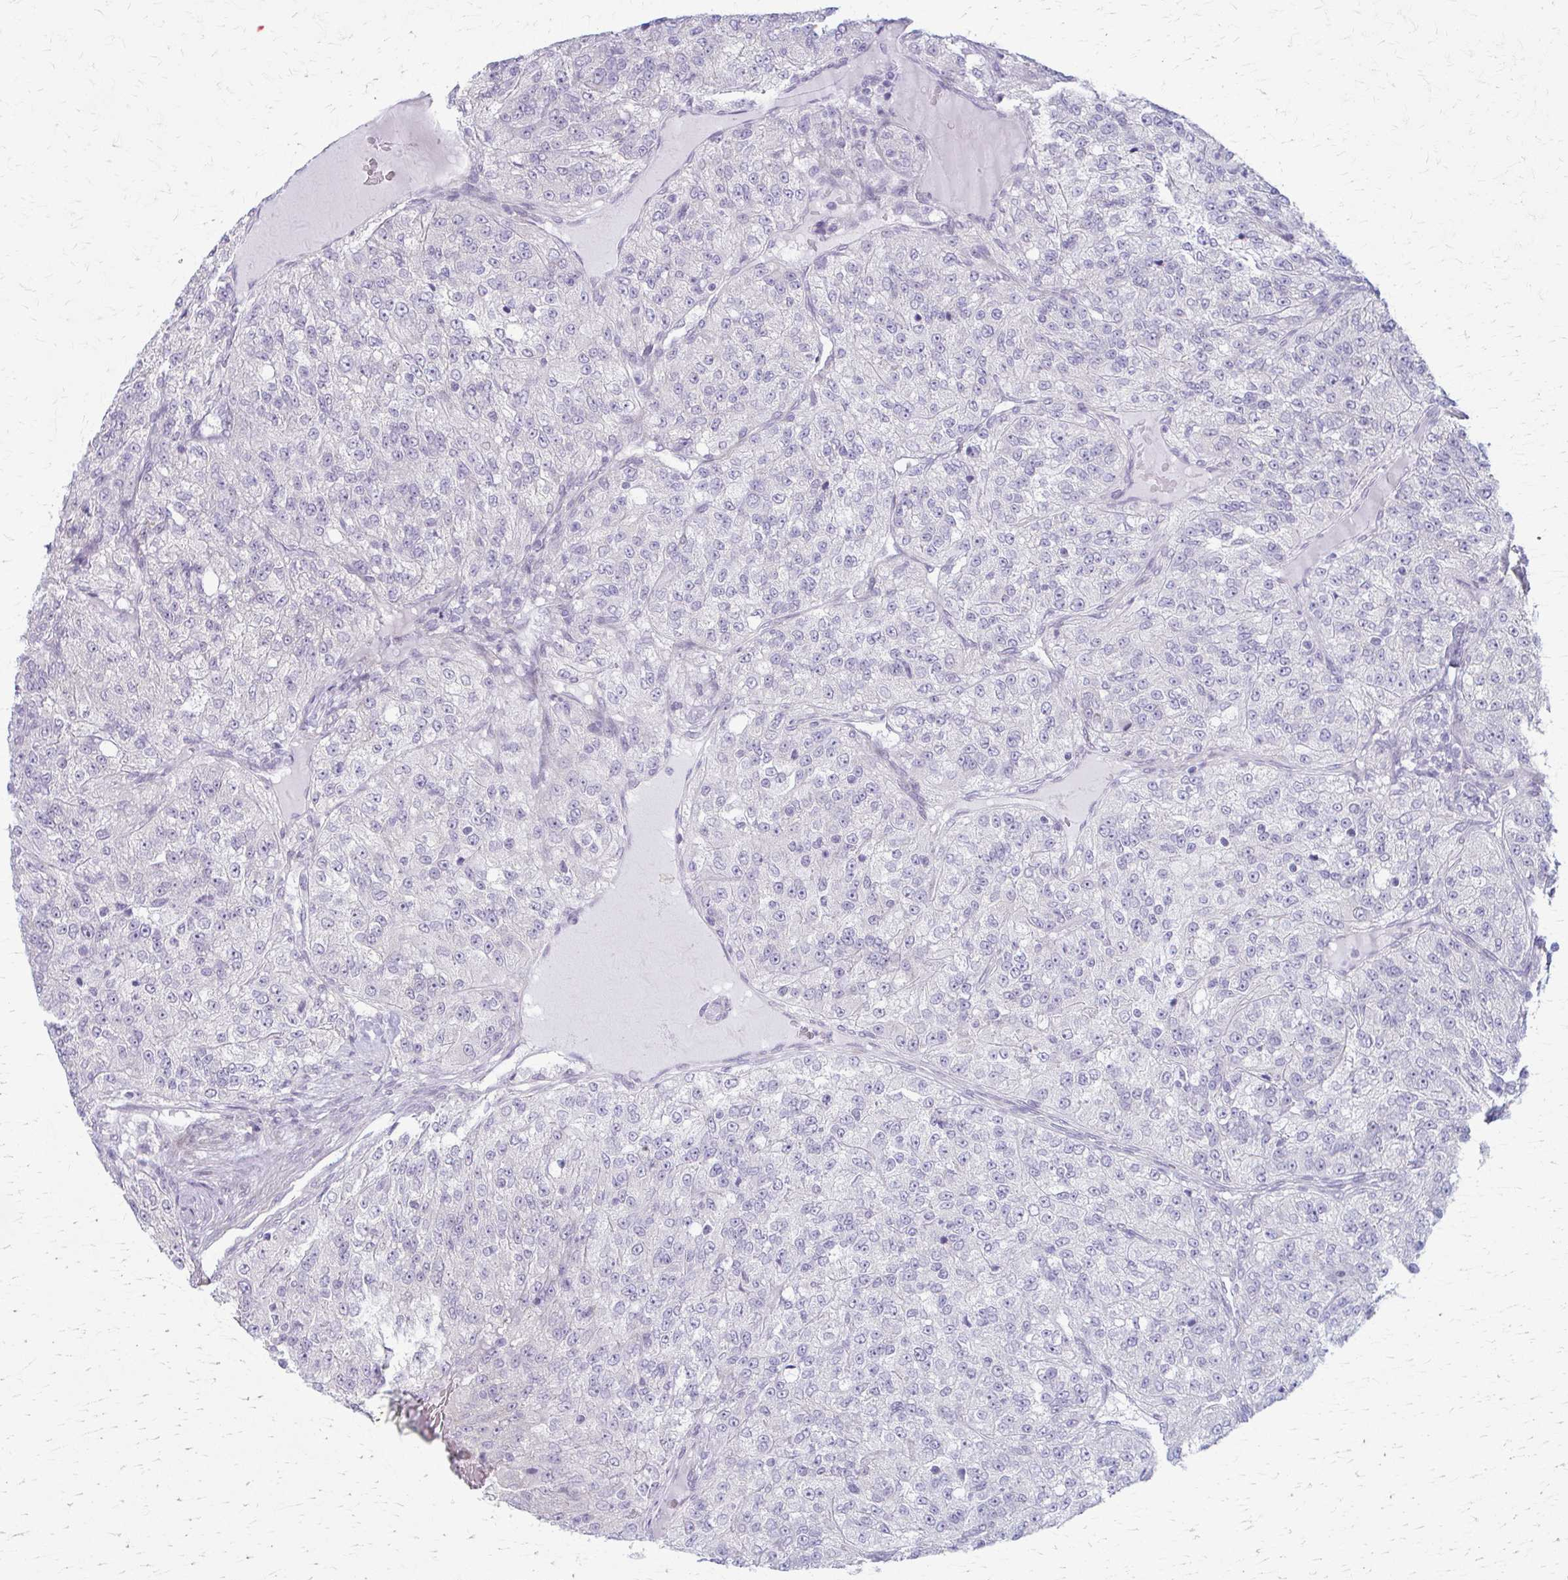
{"staining": {"intensity": "negative", "quantity": "none", "location": "none"}, "tissue": "renal cancer", "cell_type": "Tumor cells", "image_type": "cancer", "snomed": [{"axis": "morphology", "description": "Adenocarcinoma, NOS"}, {"axis": "topography", "description": "Kidney"}], "caption": "Tumor cells show no significant protein staining in renal adenocarcinoma.", "gene": "PRKRA", "patient": {"sex": "female", "age": 63}}